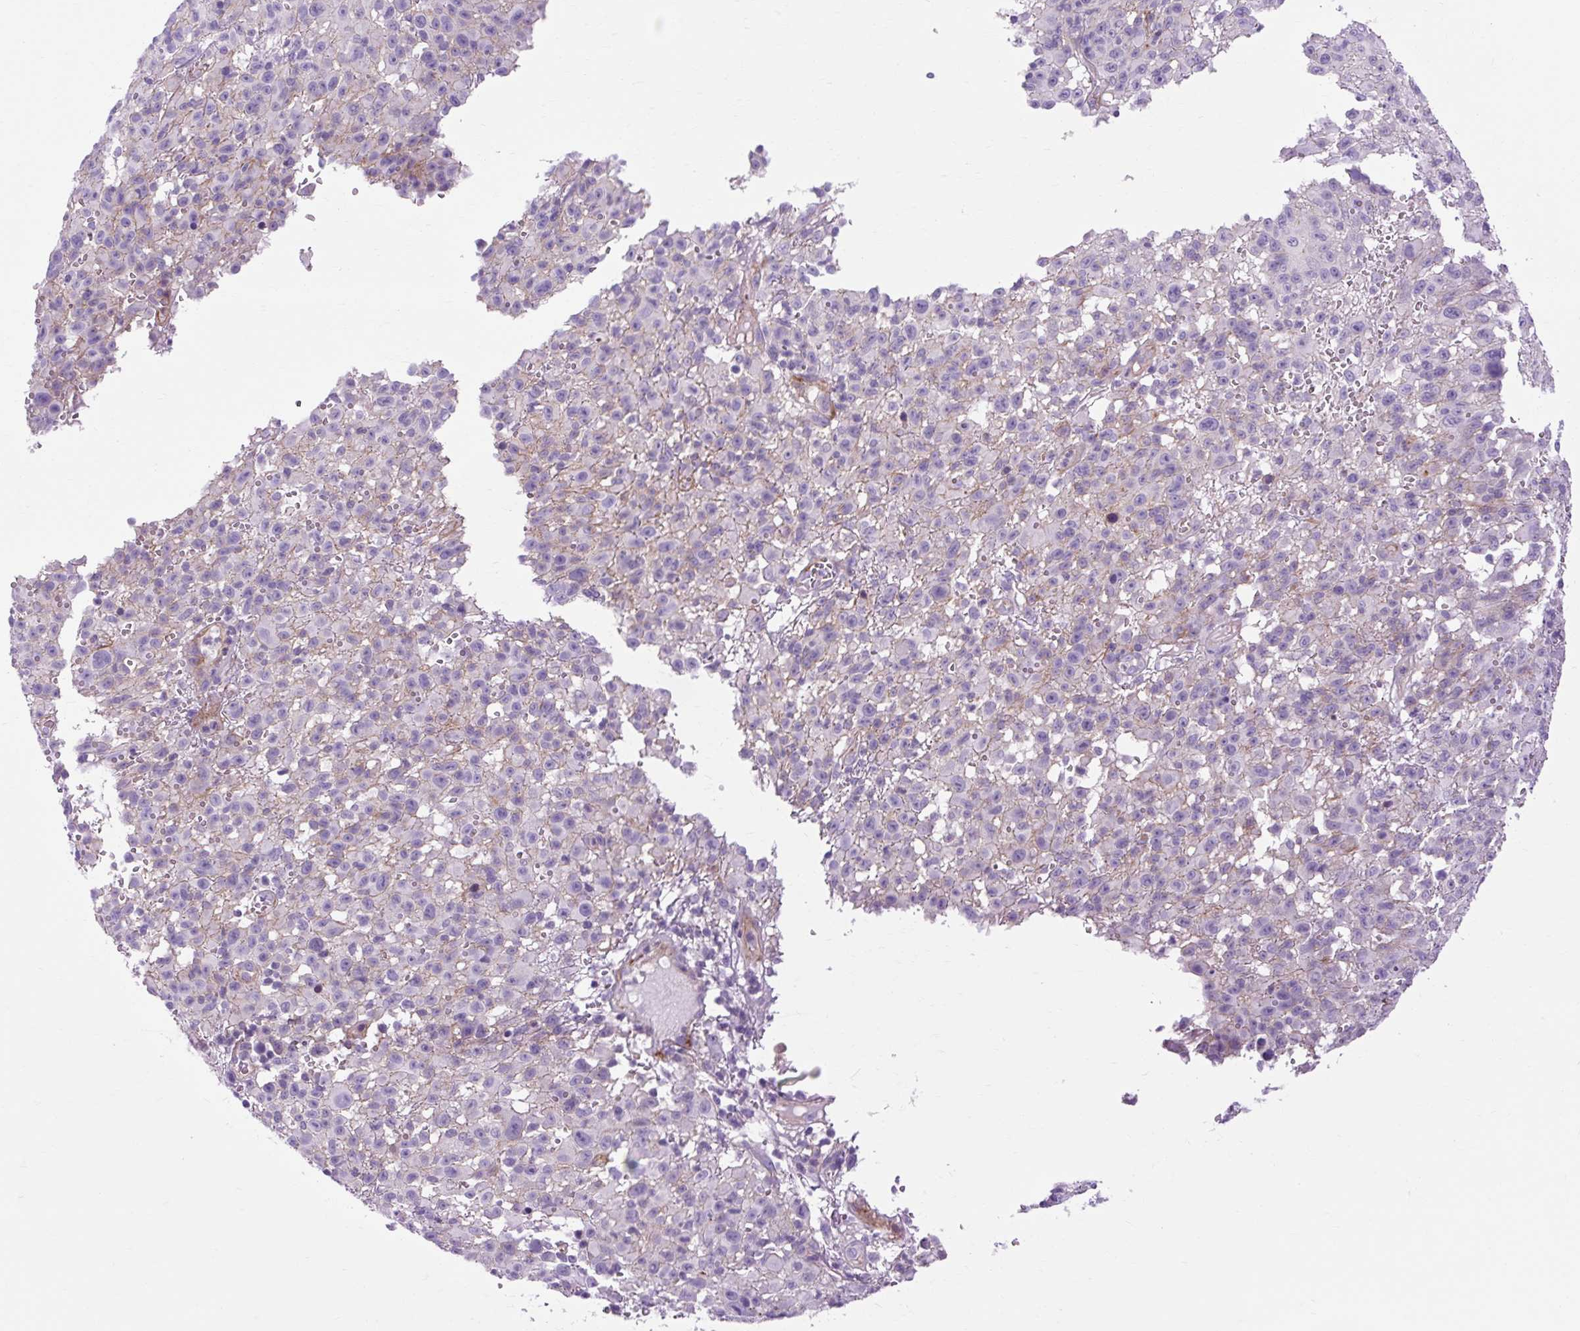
{"staining": {"intensity": "negative", "quantity": "none", "location": "none"}, "tissue": "melanoma", "cell_type": "Tumor cells", "image_type": "cancer", "snomed": [{"axis": "morphology", "description": "Malignant melanoma, NOS"}, {"axis": "topography", "description": "Skin"}], "caption": "High magnification brightfield microscopy of malignant melanoma stained with DAB (3,3'-diaminobenzidine) (brown) and counterstained with hematoxylin (blue): tumor cells show no significant expression.", "gene": "OOEP", "patient": {"sex": "male", "age": 46}}